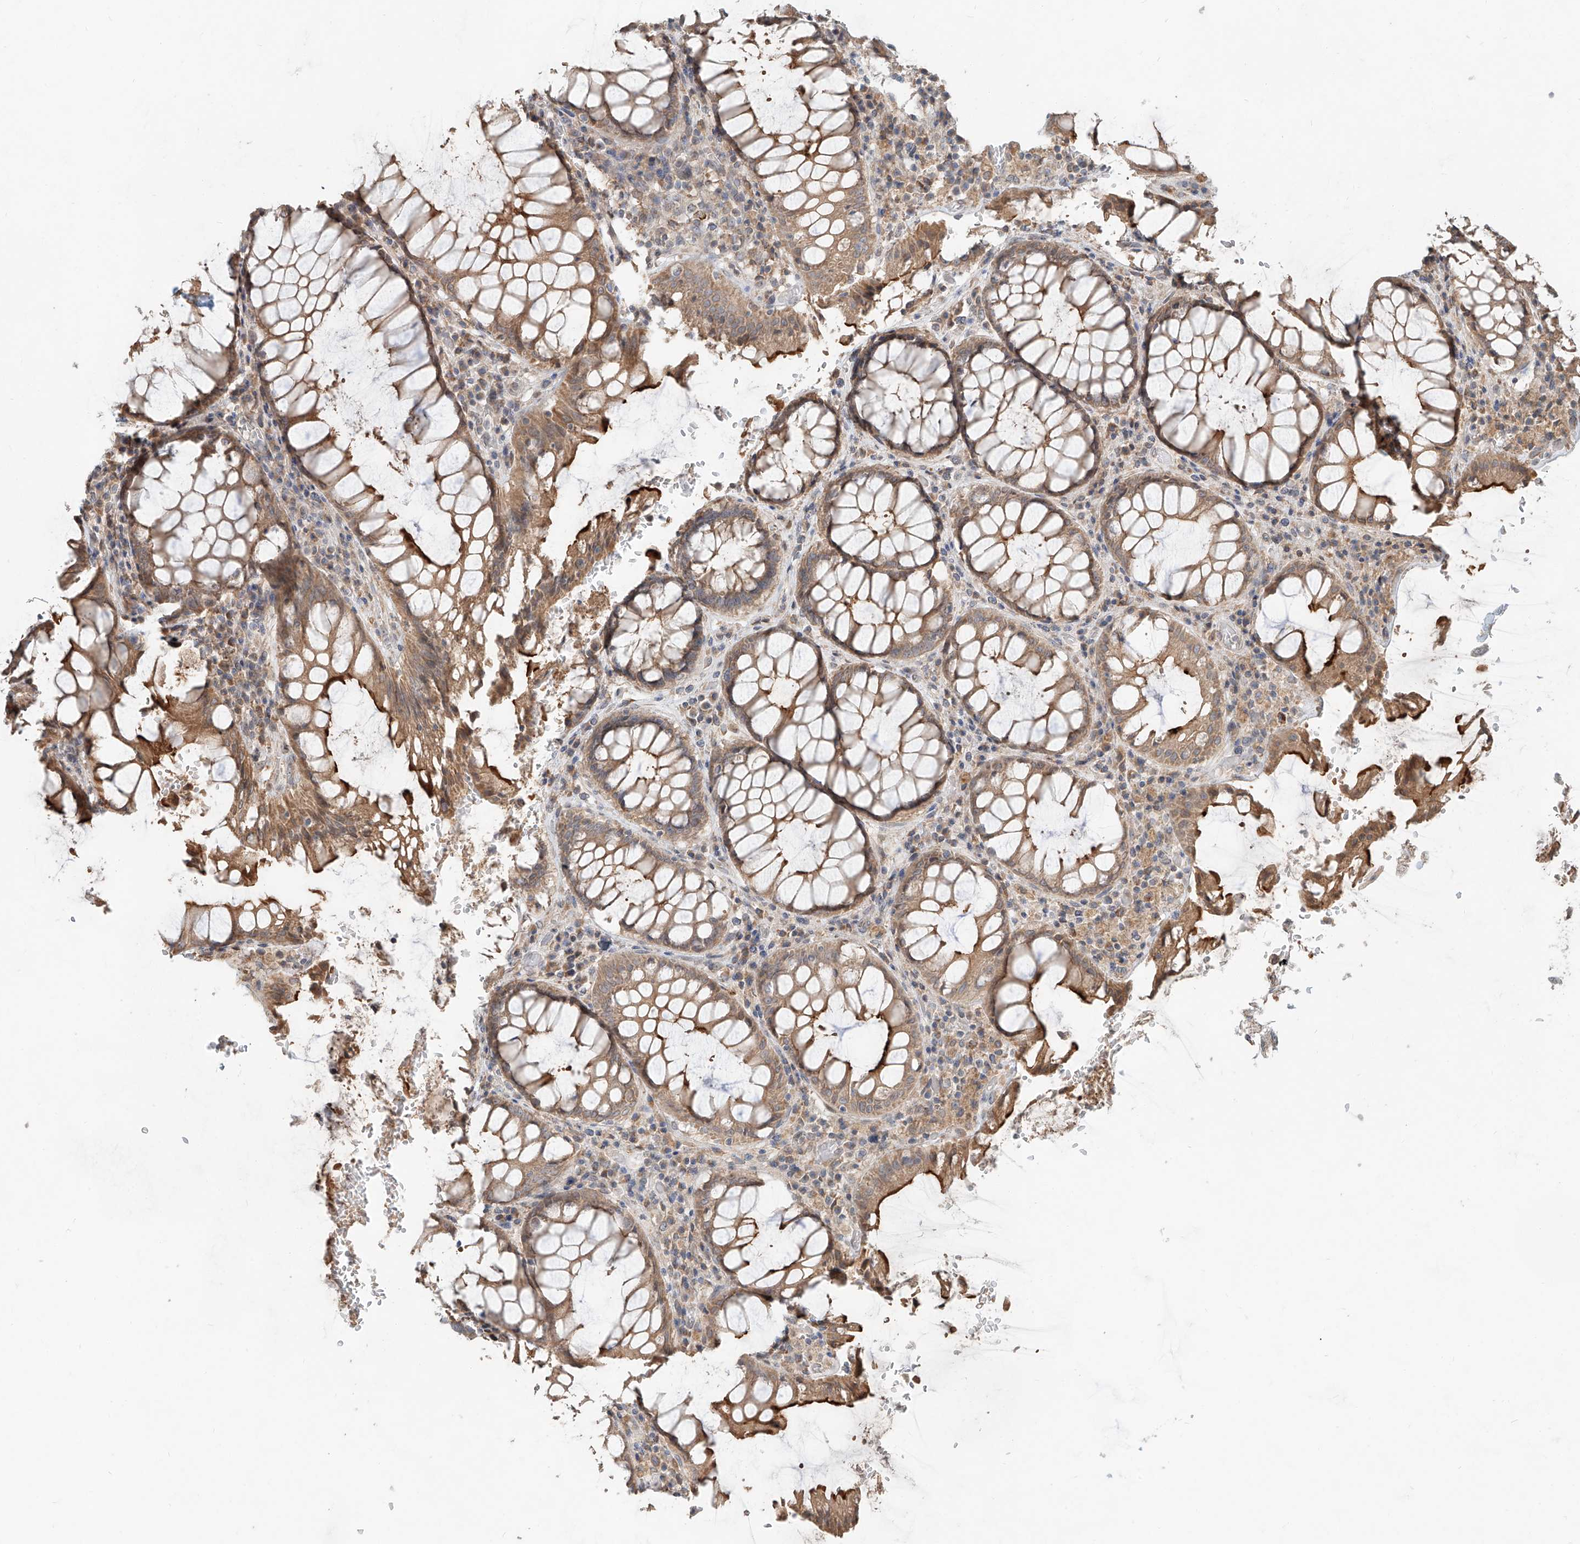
{"staining": {"intensity": "strong", "quantity": ">75%", "location": "cytoplasmic/membranous"}, "tissue": "rectum", "cell_type": "Glandular cells", "image_type": "normal", "snomed": [{"axis": "morphology", "description": "Normal tissue, NOS"}, {"axis": "topography", "description": "Rectum"}], "caption": "The immunohistochemical stain shows strong cytoplasmic/membranous staining in glandular cells of unremarkable rectum.", "gene": "STX19", "patient": {"sex": "male", "age": 64}}